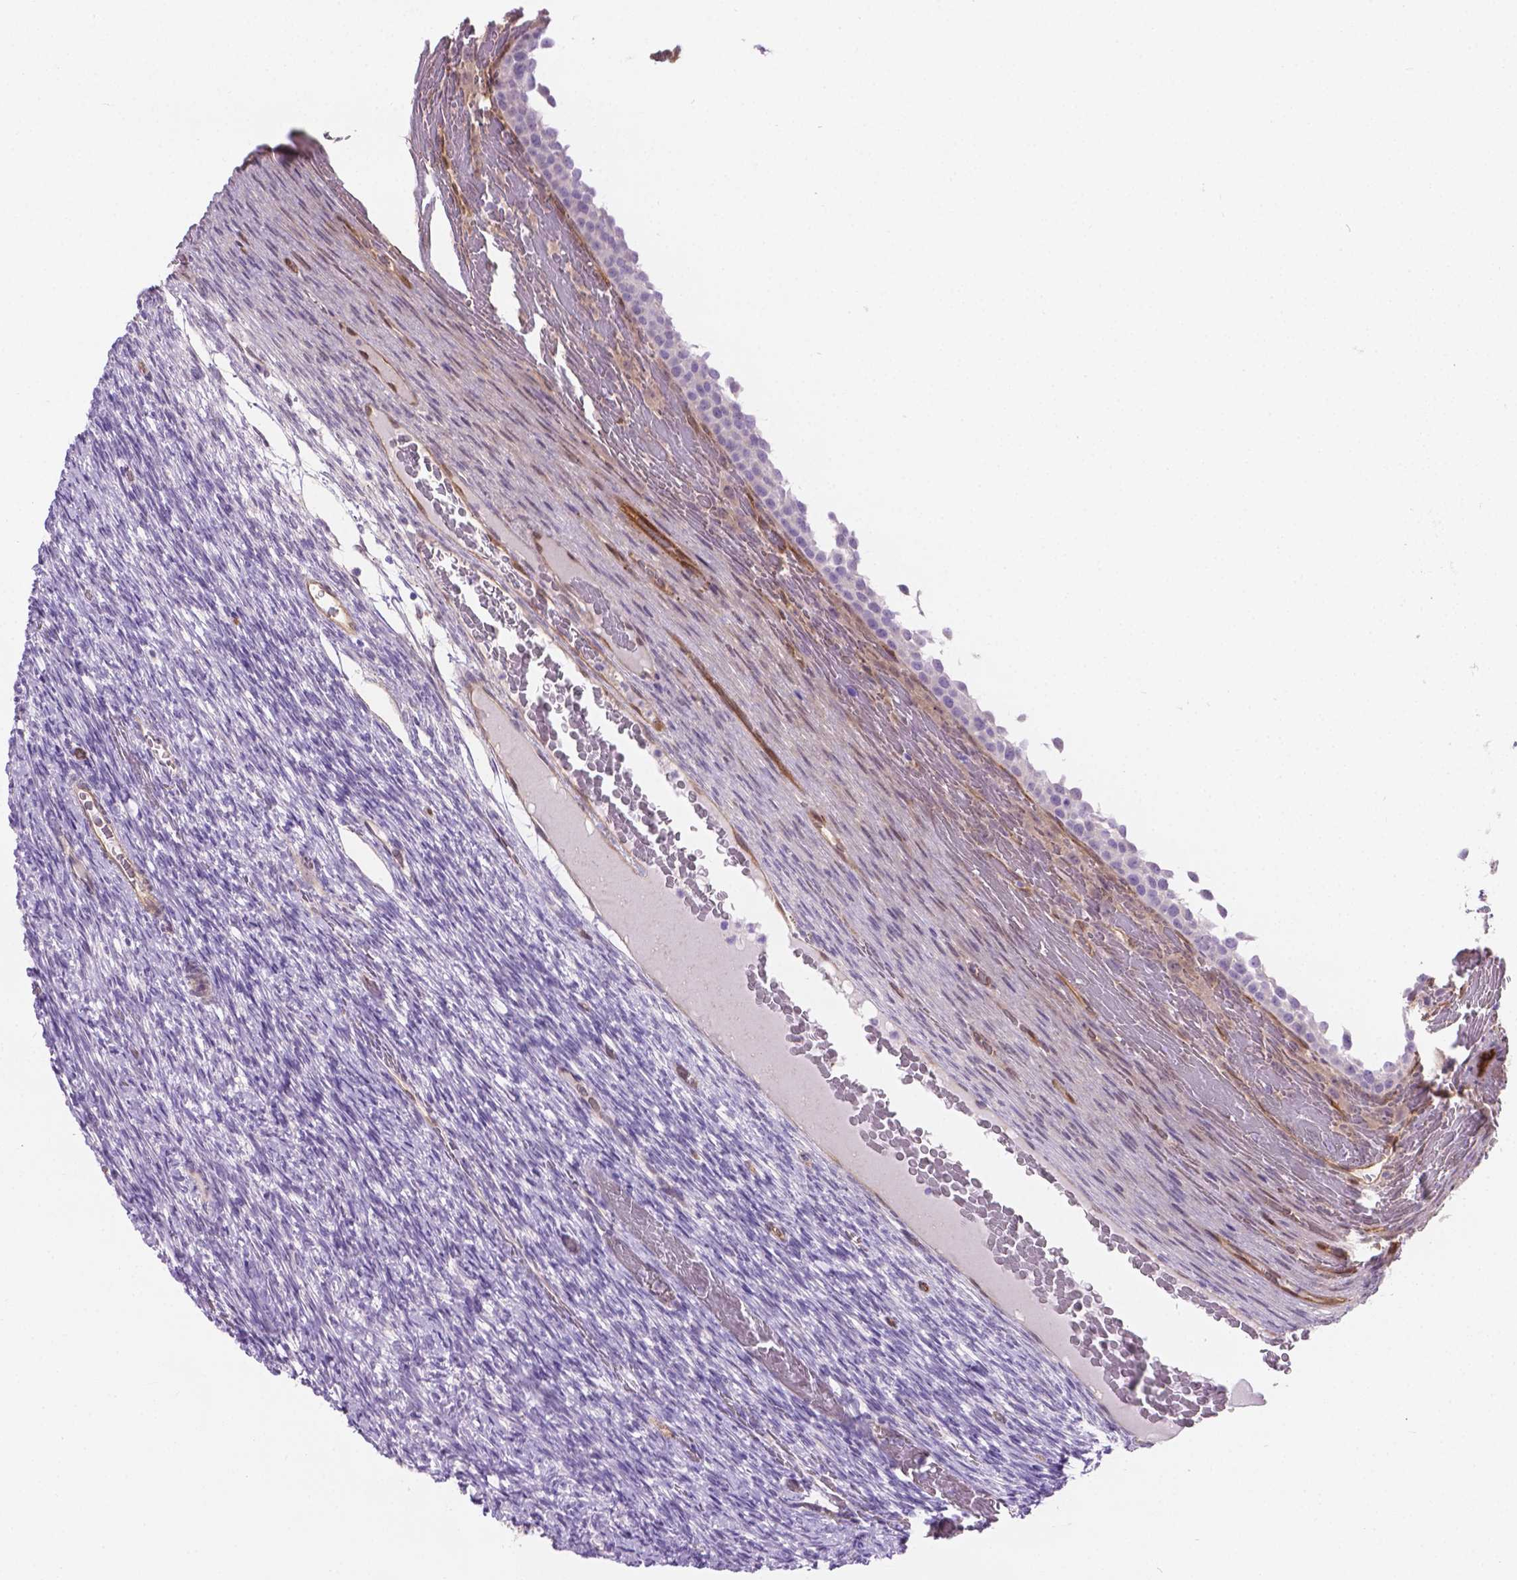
{"staining": {"intensity": "moderate", "quantity": "<25%", "location": "cytoplasmic/membranous"}, "tissue": "ovary", "cell_type": "Ovarian stroma cells", "image_type": "normal", "snomed": [{"axis": "morphology", "description": "Normal tissue, NOS"}, {"axis": "topography", "description": "Ovary"}], "caption": "Immunohistochemical staining of normal human ovary demonstrates <25% levels of moderate cytoplasmic/membranous protein staining in approximately <25% of ovarian stroma cells. (IHC, brightfield microscopy, high magnification).", "gene": "CLIC4", "patient": {"sex": "female", "age": 34}}